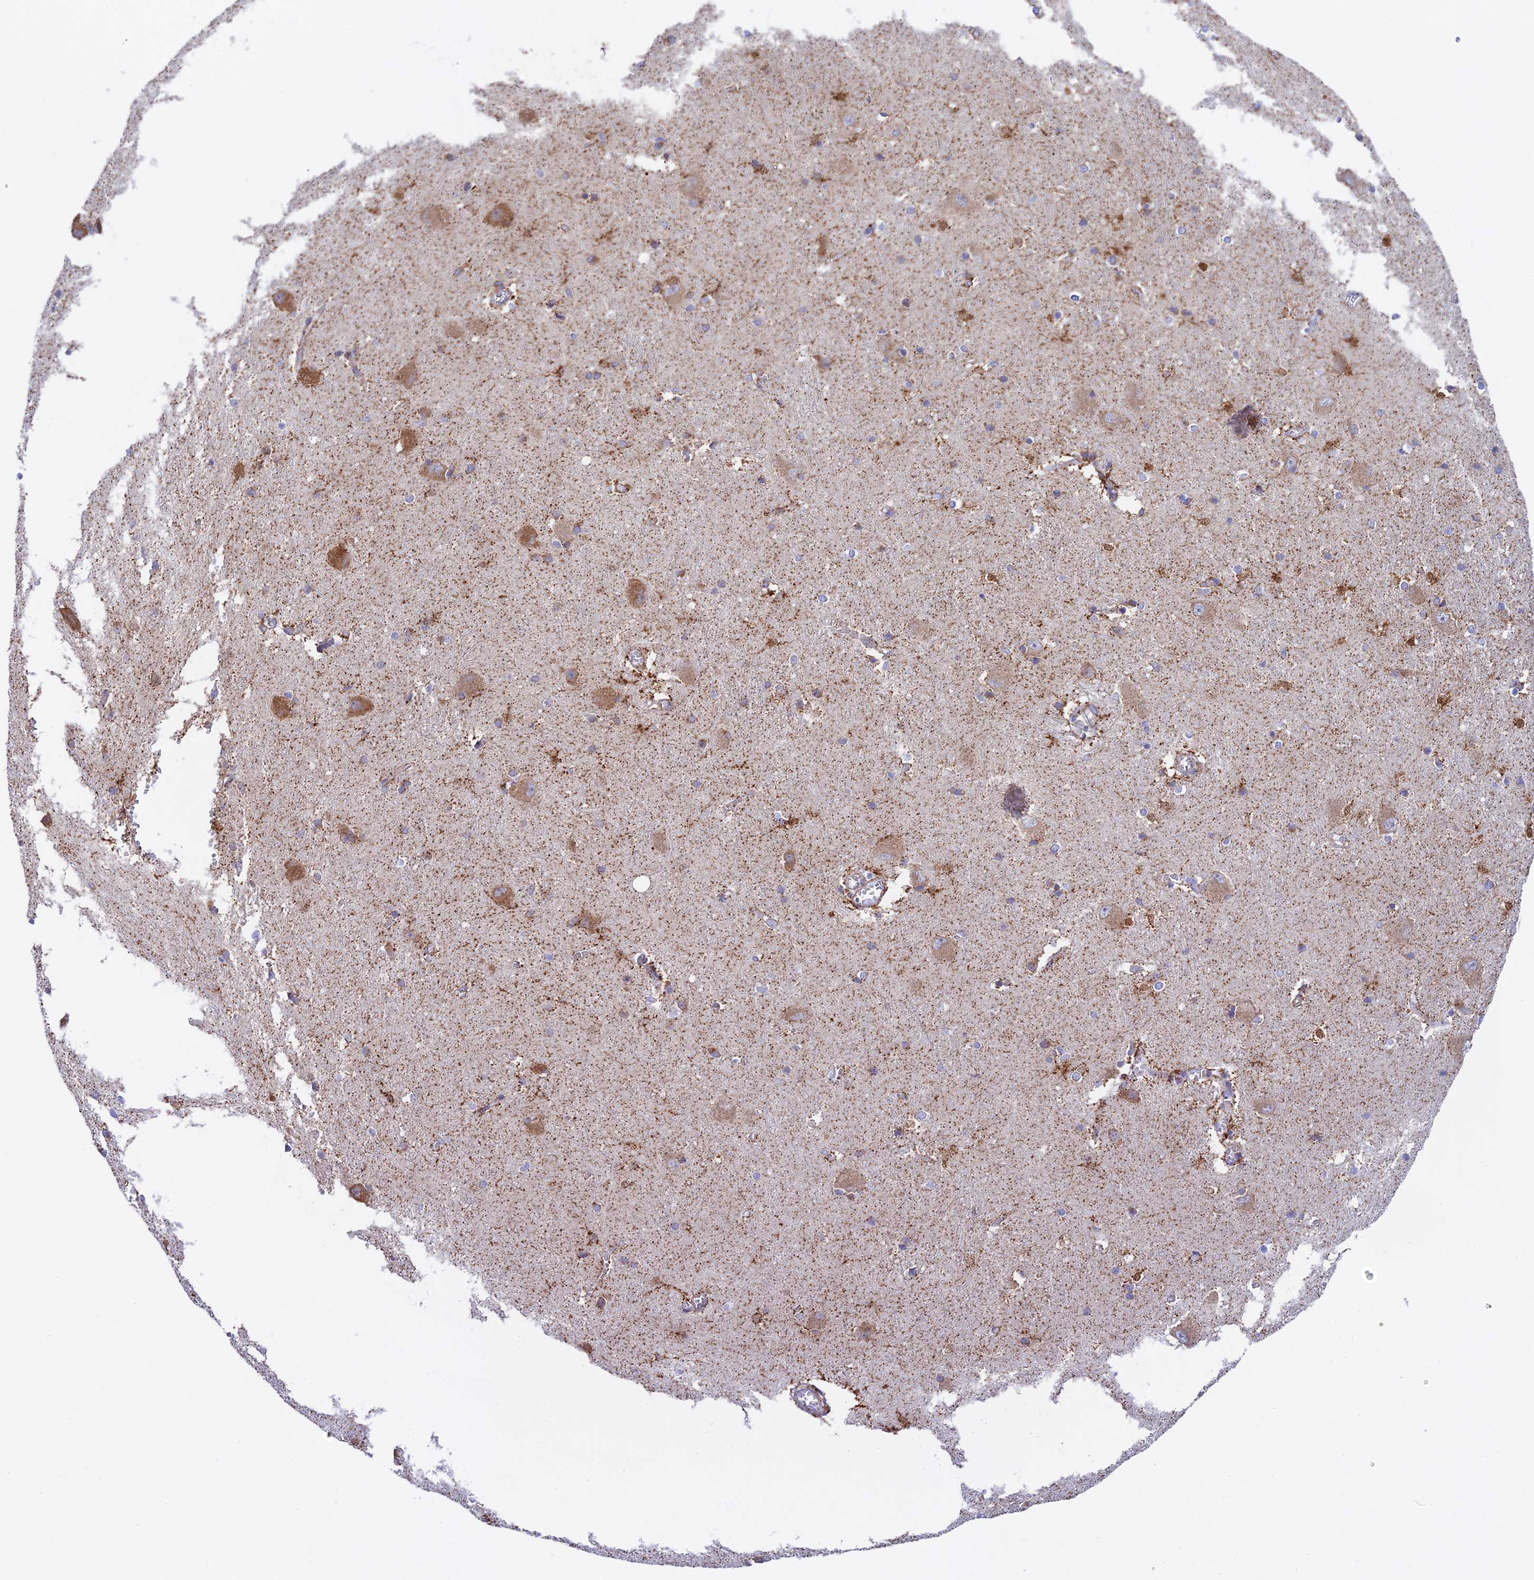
{"staining": {"intensity": "moderate", "quantity": "<25%", "location": "cytoplasmic/membranous"}, "tissue": "caudate", "cell_type": "Glial cells", "image_type": "normal", "snomed": [{"axis": "morphology", "description": "Normal tissue, NOS"}, {"axis": "topography", "description": "Lateral ventricle wall"}], "caption": "Glial cells display low levels of moderate cytoplasmic/membranous staining in about <25% of cells in benign caudate.", "gene": "HSDL2", "patient": {"sex": "male", "age": 37}}